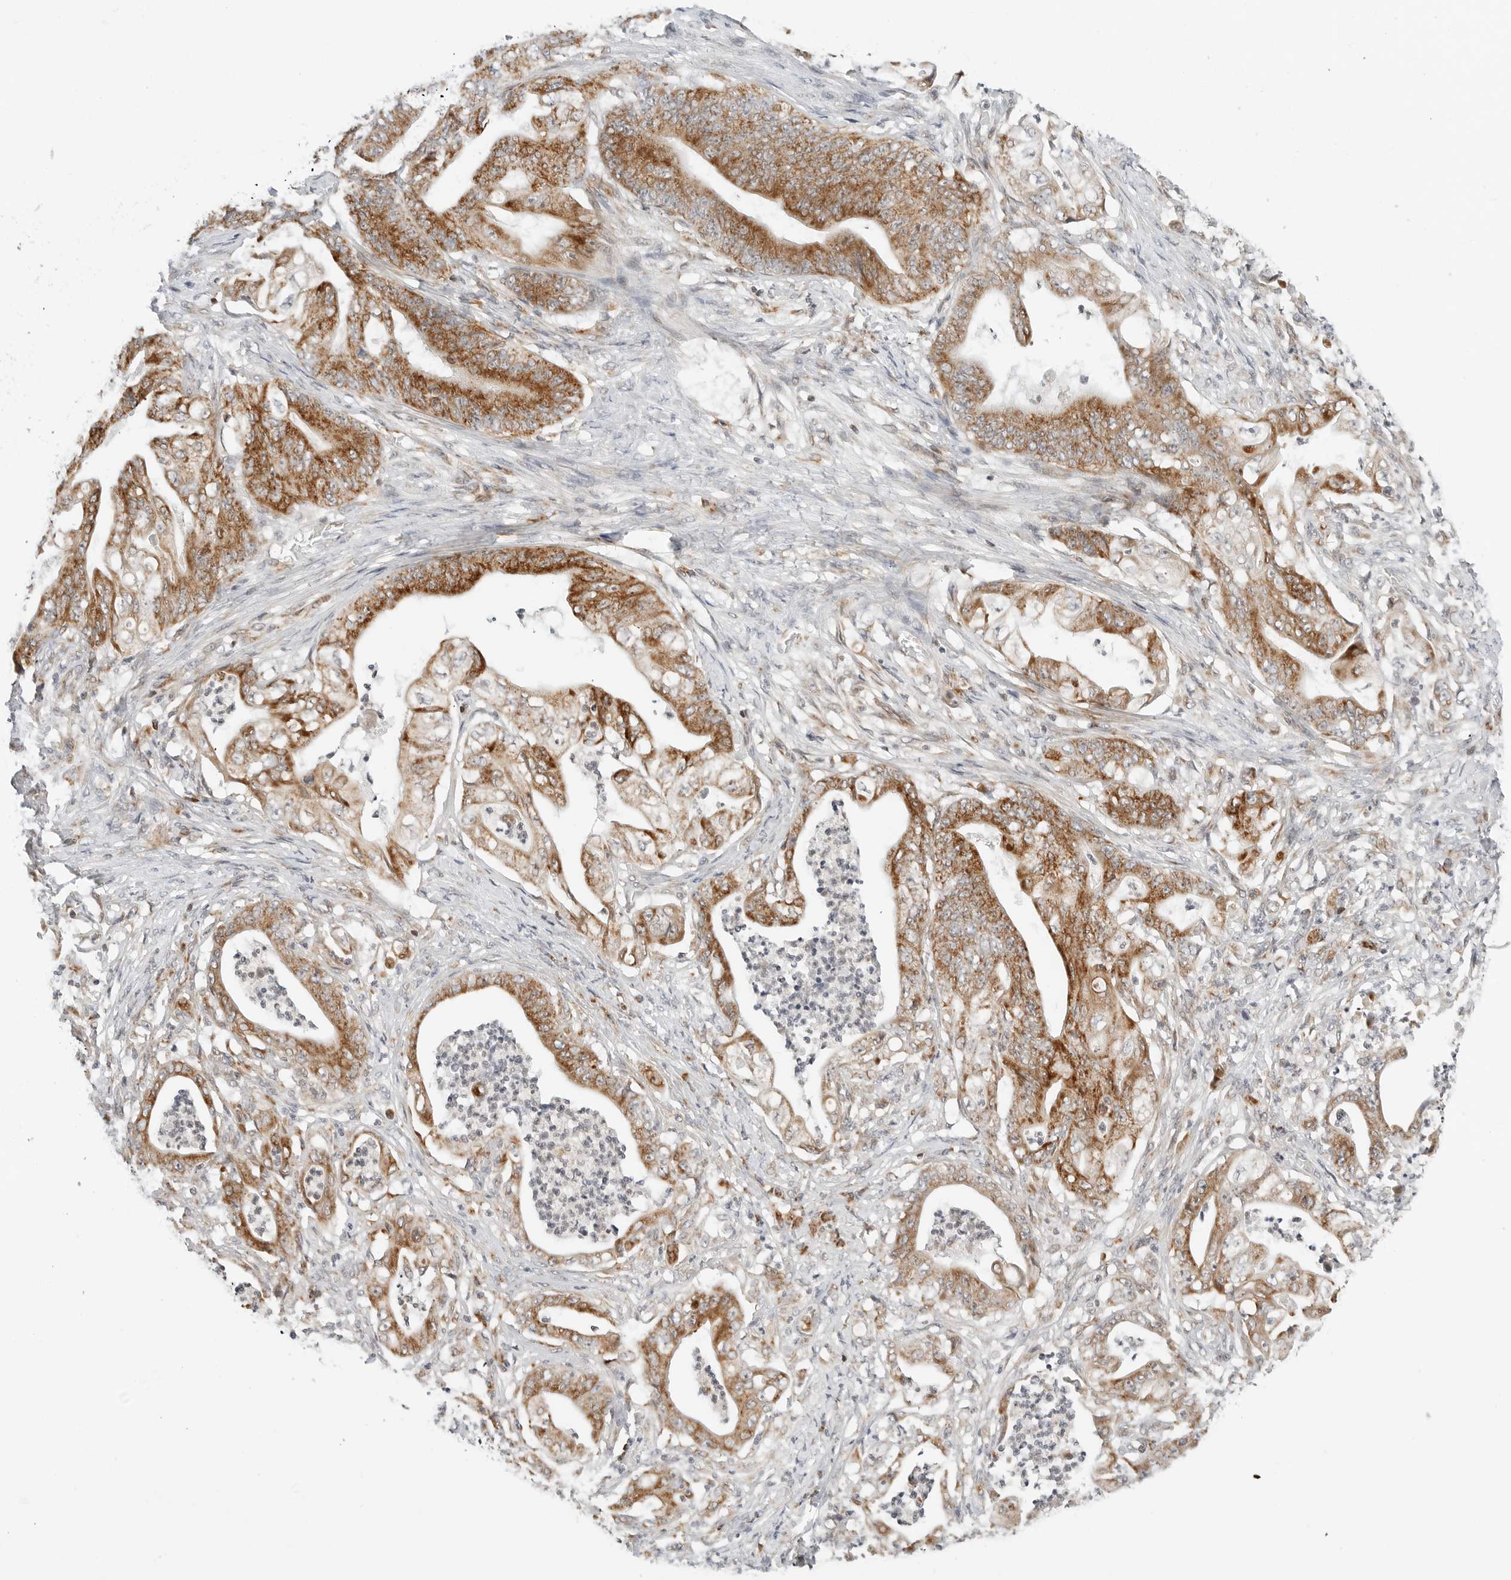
{"staining": {"intensity": "strong", "quantity": ">75%", "location": "cytoplasmic/membranous"}, "tissue": "stomach cancer", "cell_type": "Tumor cells", "image_type": "cancer", "snomed": [{"axis": "morphology", "description": "Adenocarcinoma, NOS"}, {"axis": "topography", "description": "Stomach"}], "caption": "Immunohistochemical staining of human adenocarcinoma (stomach) shows strong cytoplasmic/membranous protein staining in approximately >75% of tumor cells. (DAB IHC, brown staining for protein, blue staining for nuclei).", "gene": "DYRK4", "patient": {"sex": "female", "age": 73}}